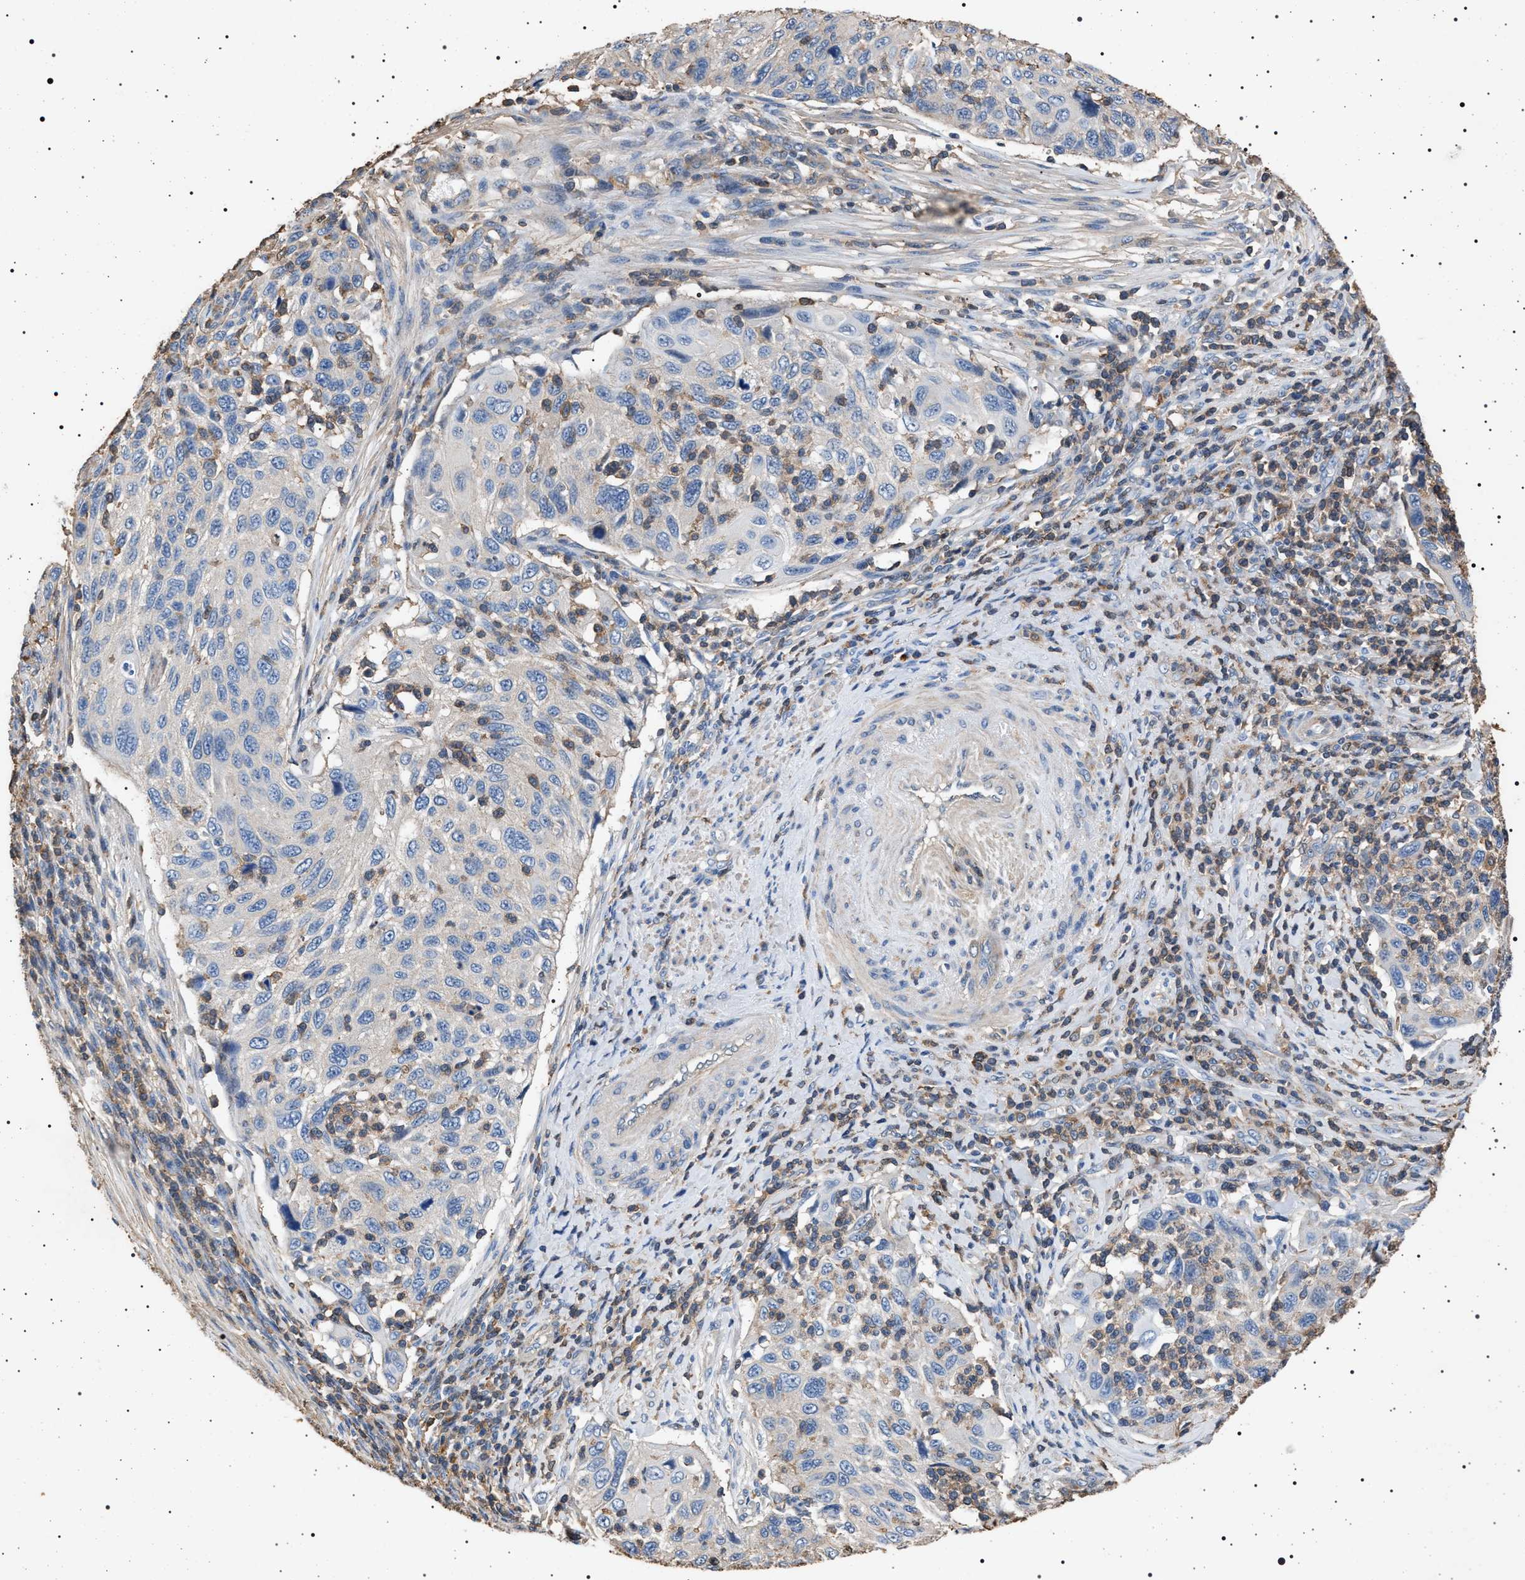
{"staining": {"intensity": "negative", "quantity": "none", "location": "none"}, "tissue": "cervical cancer", "cell_type": "Tumor cells", "image_type": "cancer", "snomed": [{"axis": "morphology", "description": "Squamous cell carcinoma, NOS"}, {"axis": "topography", "description": "Cervix"}], "caption": "Immunohistochemical staining of human cervical cancer displays no significant staining in tumor cells.", "gene": "SMAP2", "patient": {"sex": "female", "age": 70}}